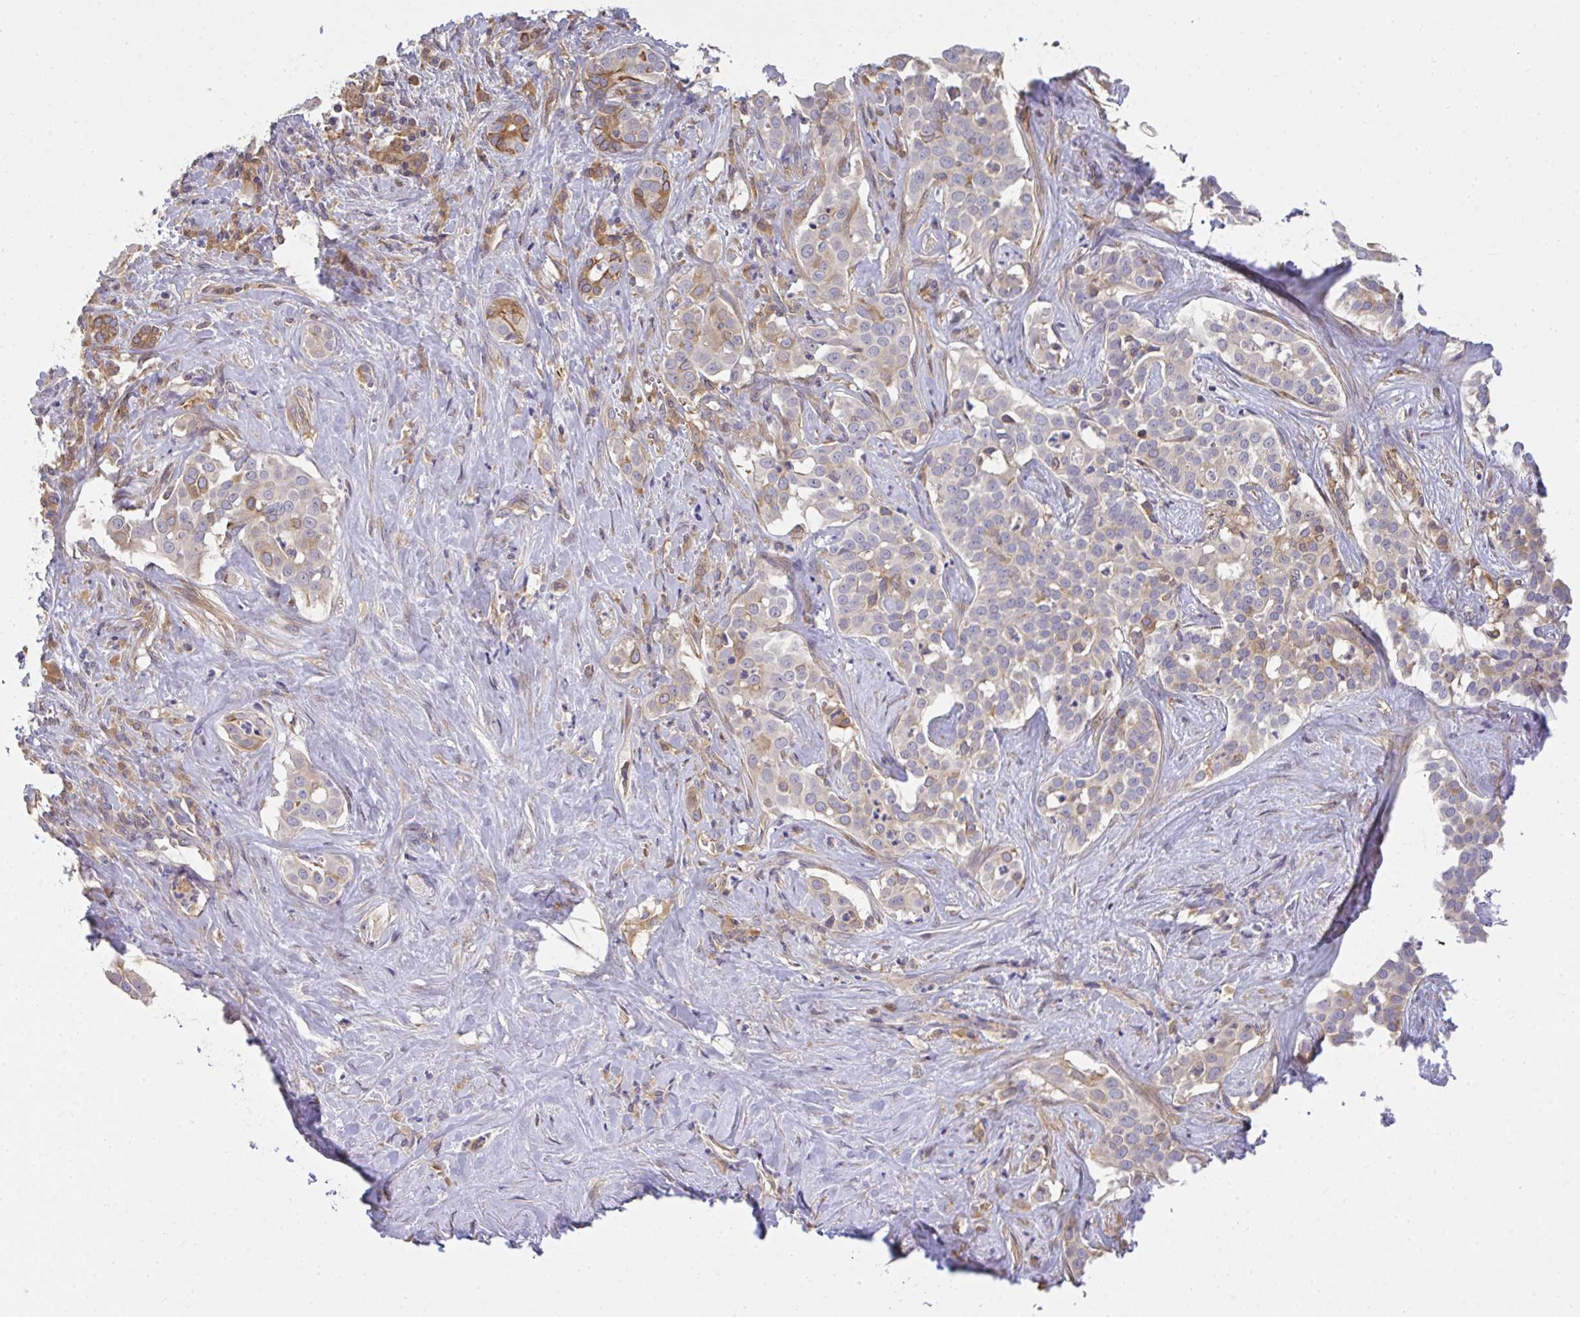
{"staining": {"intensity": "weak", "quantity": "<25%", "location": "cytoplasmic/membranous"}, "tissue": "liver cancer", "cell_type": "Tumor cells", "image_type": "cancer", "snomed": [{"axis": "morphology", "description": "Cholangiocarcinoma"}, {"axis": "topography", "description": "Liver"}], "caption": "High magnification brightfield microscopy of liver cancer stained with DAB (brown) and counterstained with hematoxylin (blue): tumor cells show no significant staining.", "gene": "EEF1AKMT1", "patient": {"sex": "male", "age": 67}}